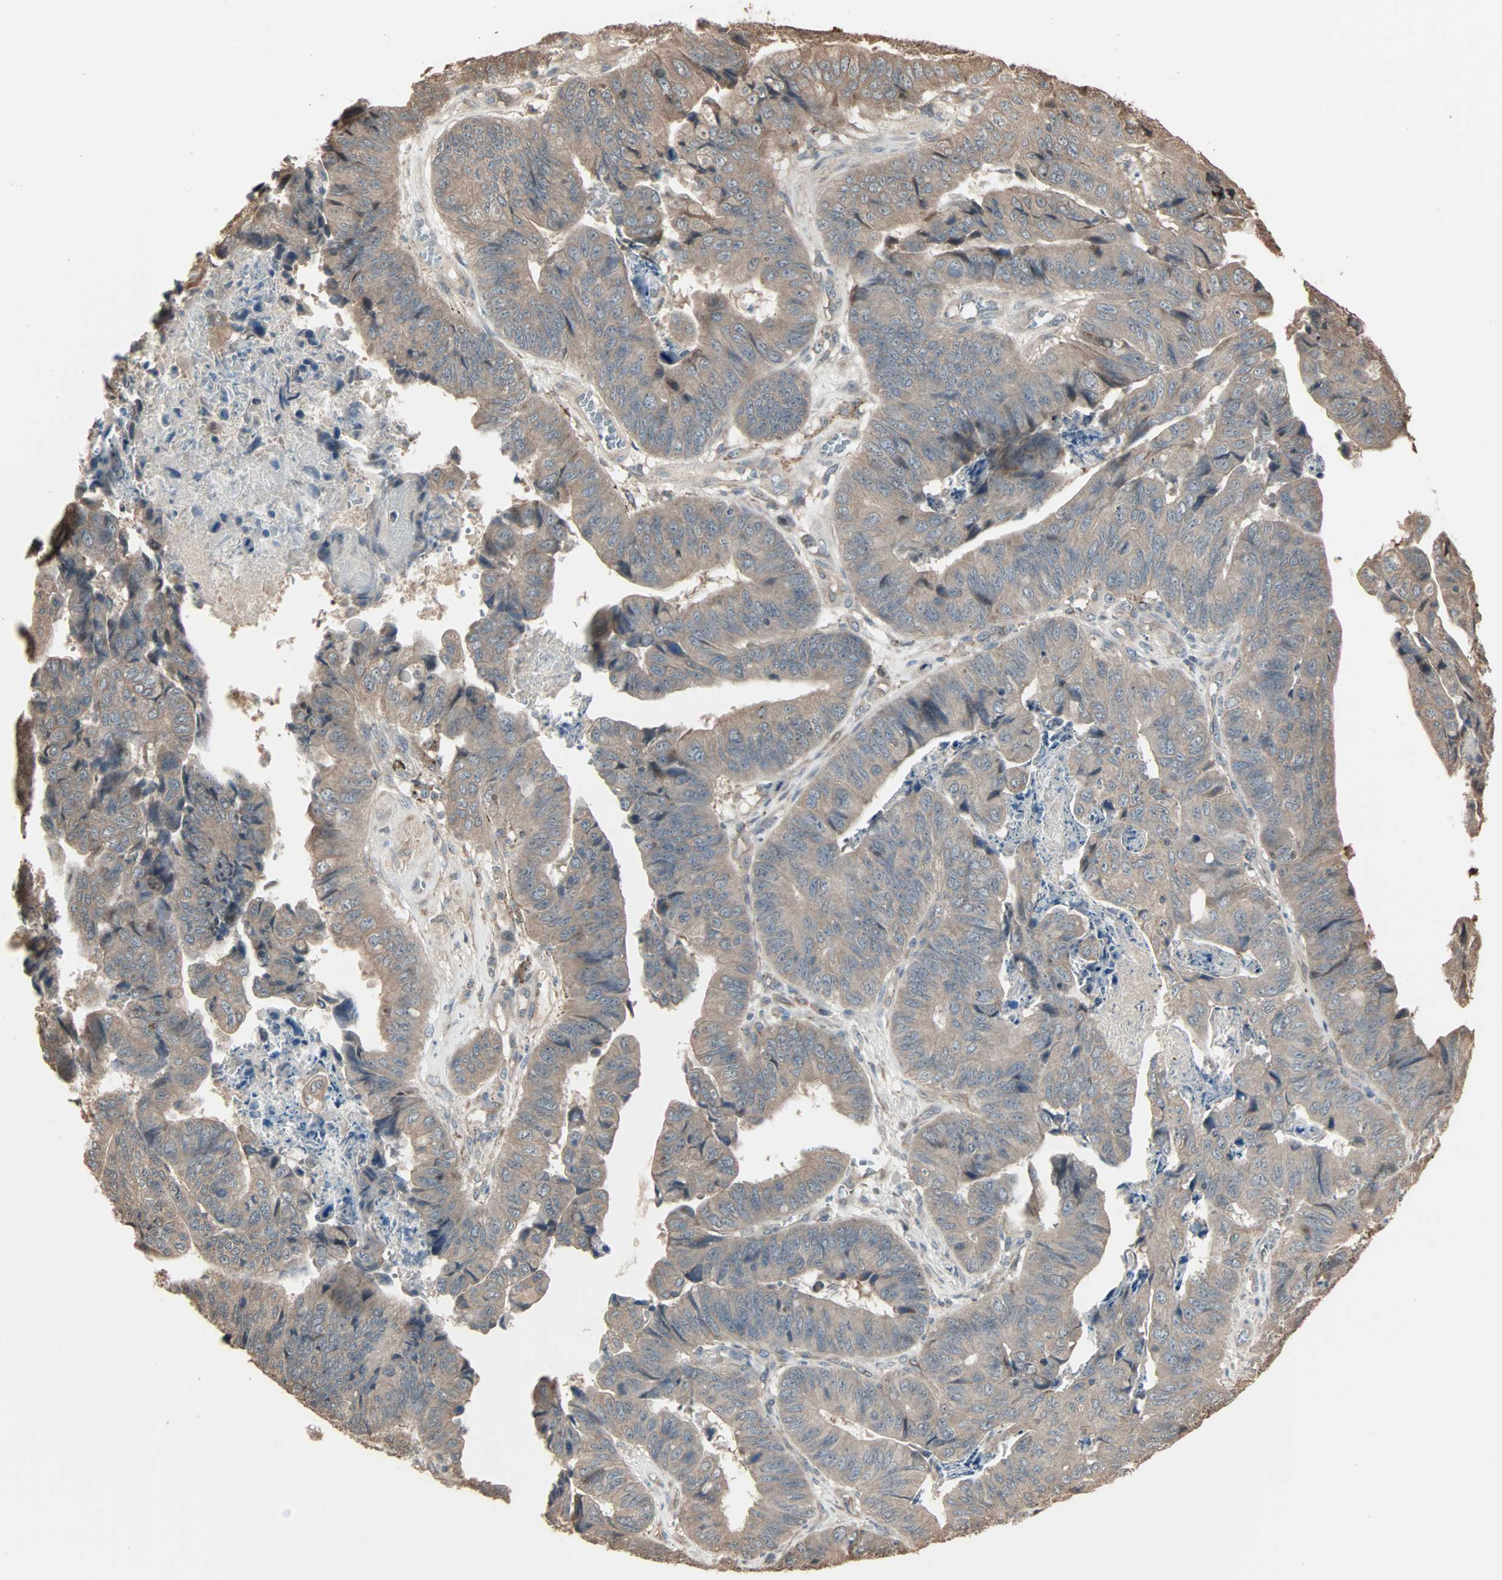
{"staining": {"intensity": "weak", "quantity": ">75%", "location": "cytoplasmic/membranous"}, "tissue": "stomach cancer", "cell_type": "Tumor cells", "image_type": "cancer", "snomed": [{"axis": "morphology", "description": "Adenocarcinoma, NOS"}, {"axis": "topography", "description": "Stomach, lower"}], "caption": "High-magnification brightfield microscopy of stomach cancer (adenocarcinoma) stained with DAB (3,3'-diaminobenzidine) (brown) and counterstained with hematoxylin (blue). tumor cells exhibit weak cytoplasmic/membranous expression is appreciated in about>75% of cells.", "gene": "CALCRL", "patient": {"sex": "male", "age": 77}}